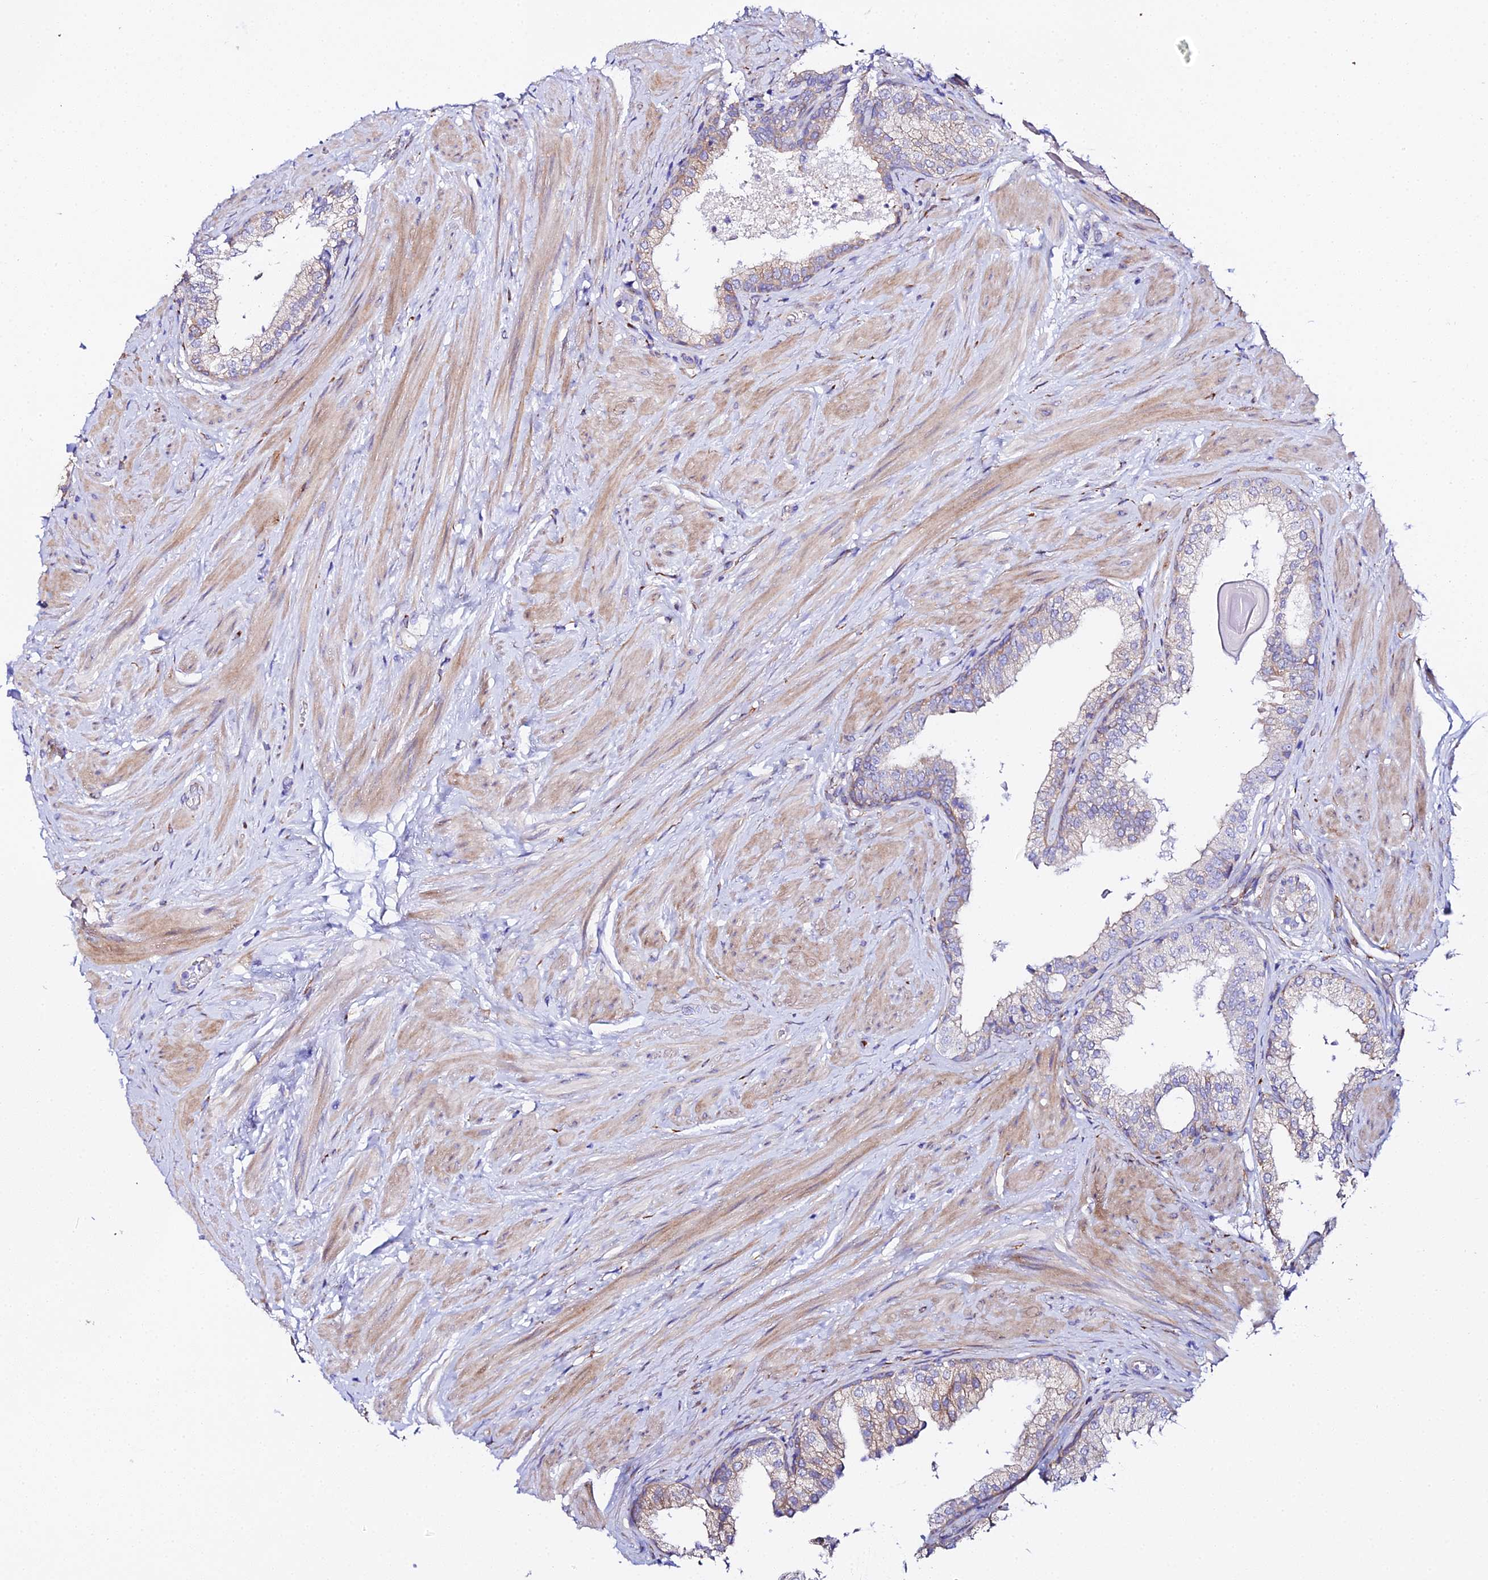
{"staining": {"intensity": "weak", "quantity": "<25%", "location": "cytoplasmic/membranous"}, "tissue": "prostate", "cell_type": "Glandular cells", "image_type": "normal", "snomed": [{"axis": "morphology", "description": "Normal tissue, NOS"}, {"axis": "topography", "description": "Prostate"}], "caption": "Protein analysis of benign prostate shows no significant expression in glandular cells.", "gene": "CFAP45", "patient": {"sex": "male", "age": 48}}